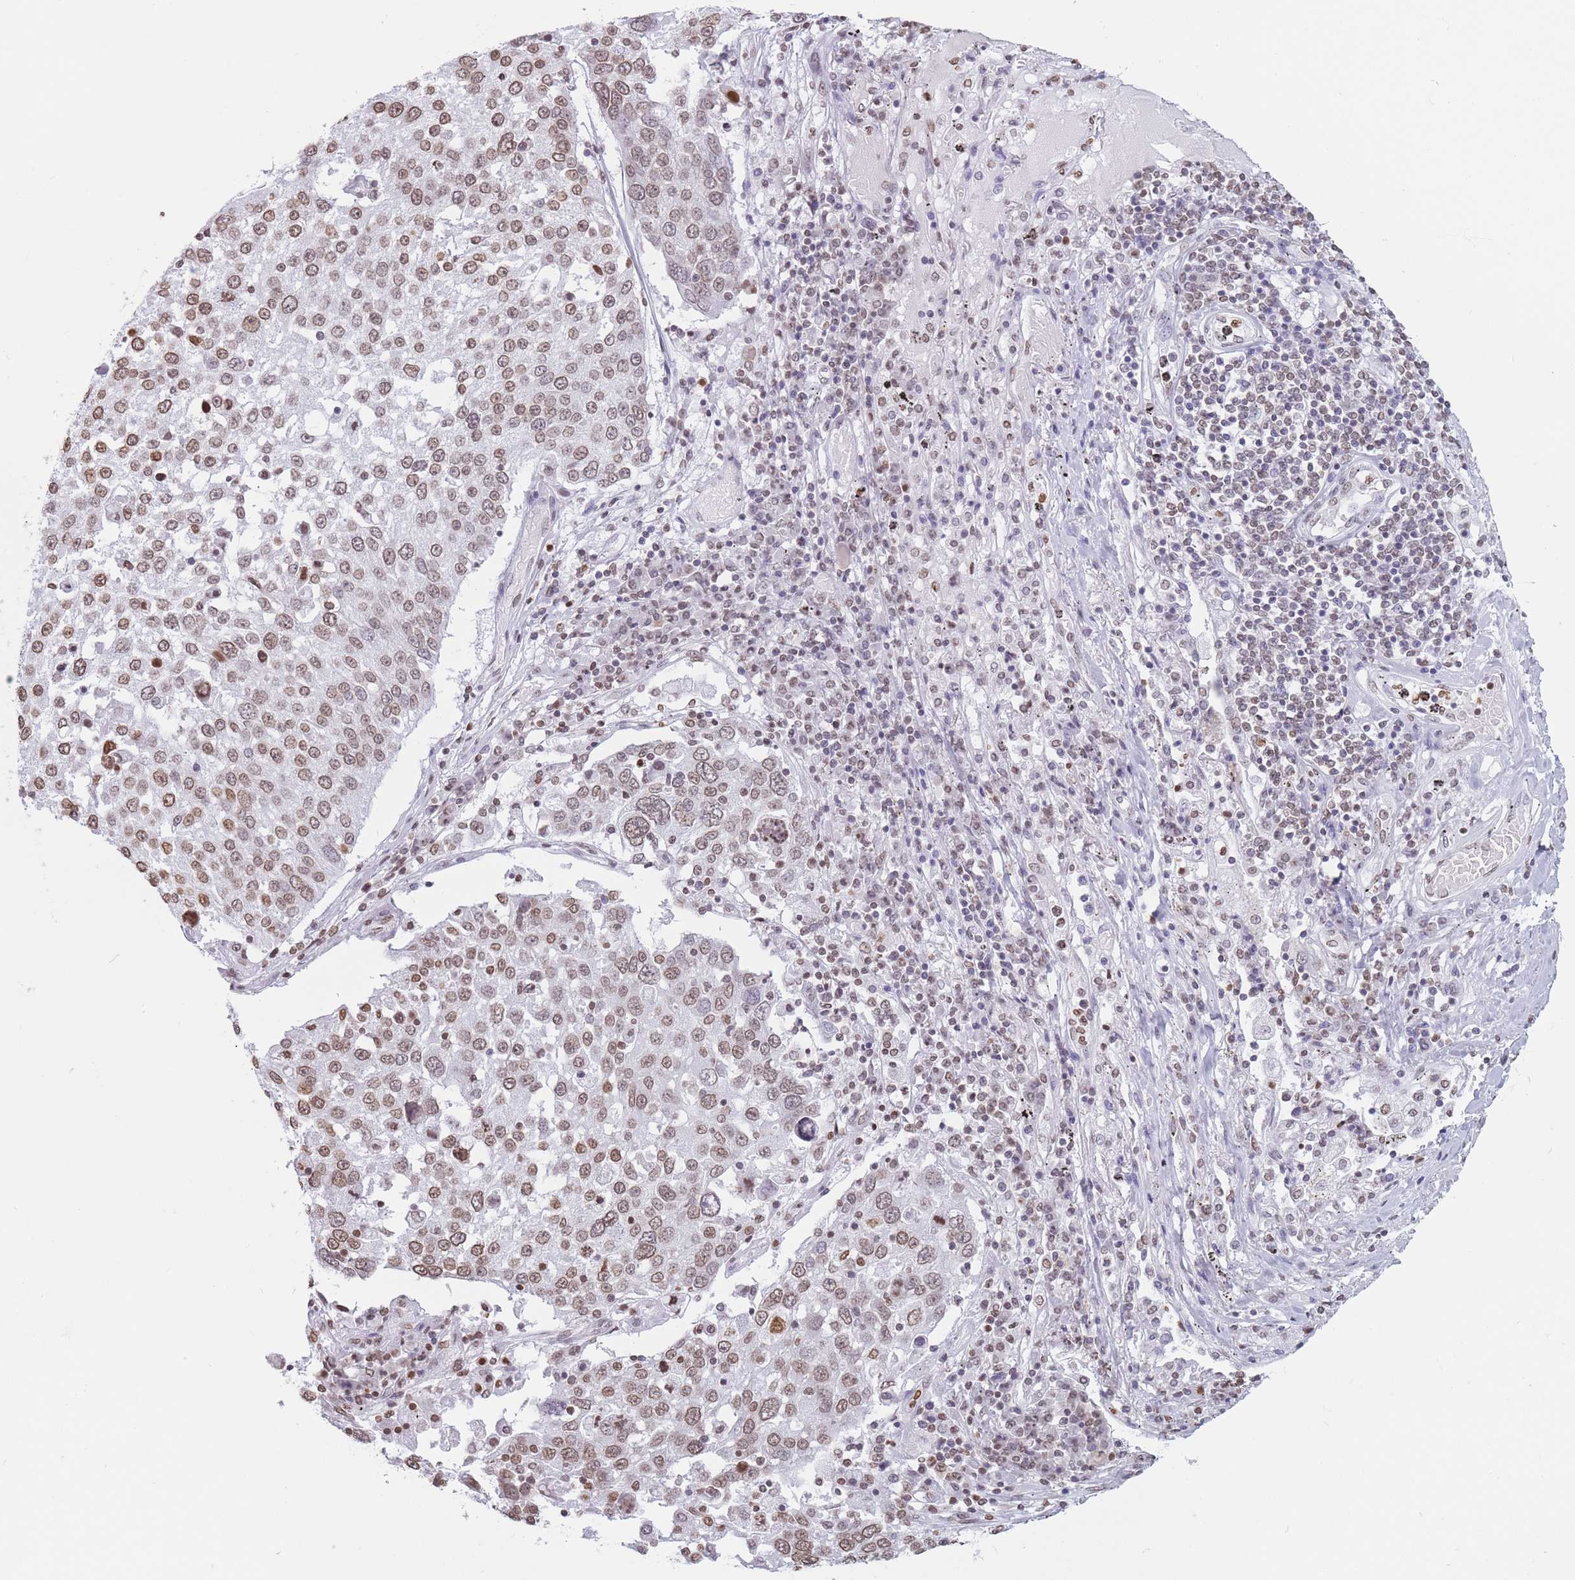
{"staining": {"intensity": "moderate", "quantity": ">75%", "location": "nuclear"}, "tissue": "lung cancer", "cell_type": "Tumor cells", "image_type": "cancer", "snomed": [{"axis": "morphology", "description": "Squamous cell carcinoma, NOS"}, {"axis": "topography", "description": "Lung"}], "caption": "Lung cancer (squamous cell carcinoma) stained with a brown dye demonstrates moderate nuclear positive staining in approximately >75% of tumor cells.", "gene": "RYK", "patient": {"sex": "male", "age": 65}}